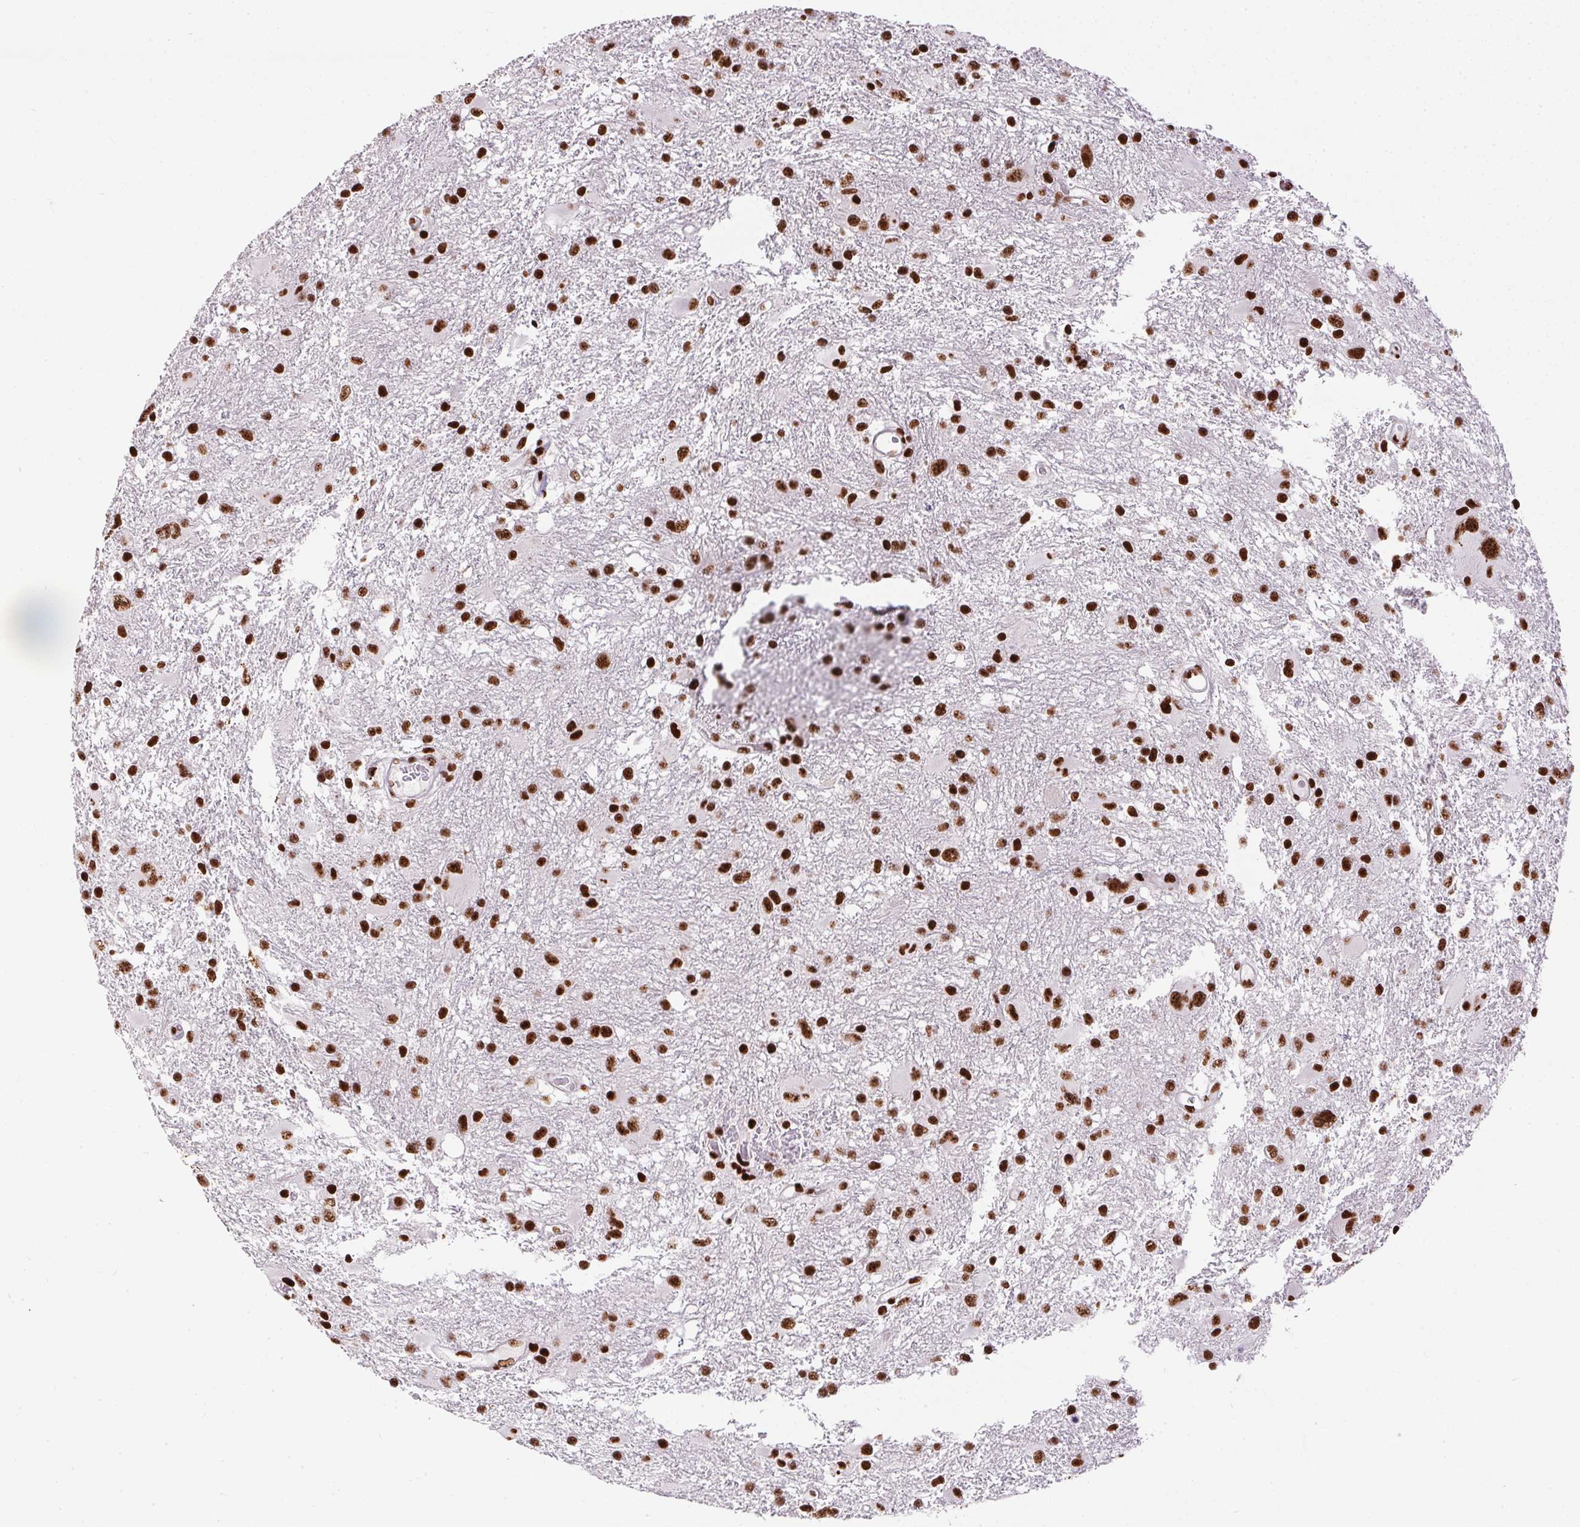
{"staining": {"intensity": "strong", "quantity": ">75%", "location": "nuclear"}, "tissue": "glioma", "cell_type": "Tumor cells", "image_type": "cancer", "snomed": [{"axis": "morphology", "description": "Glioma, malignant, High grade"}, {"axis": "topography", "description": "Brain"}], "caption": "Protein staining of malignant glioma (high-grade) tissue exhibits strong nuclear expression in approximately >75% of tumor cells.", "gene": "PAGE3", "patient": {"sex": "male", "age": 53}}